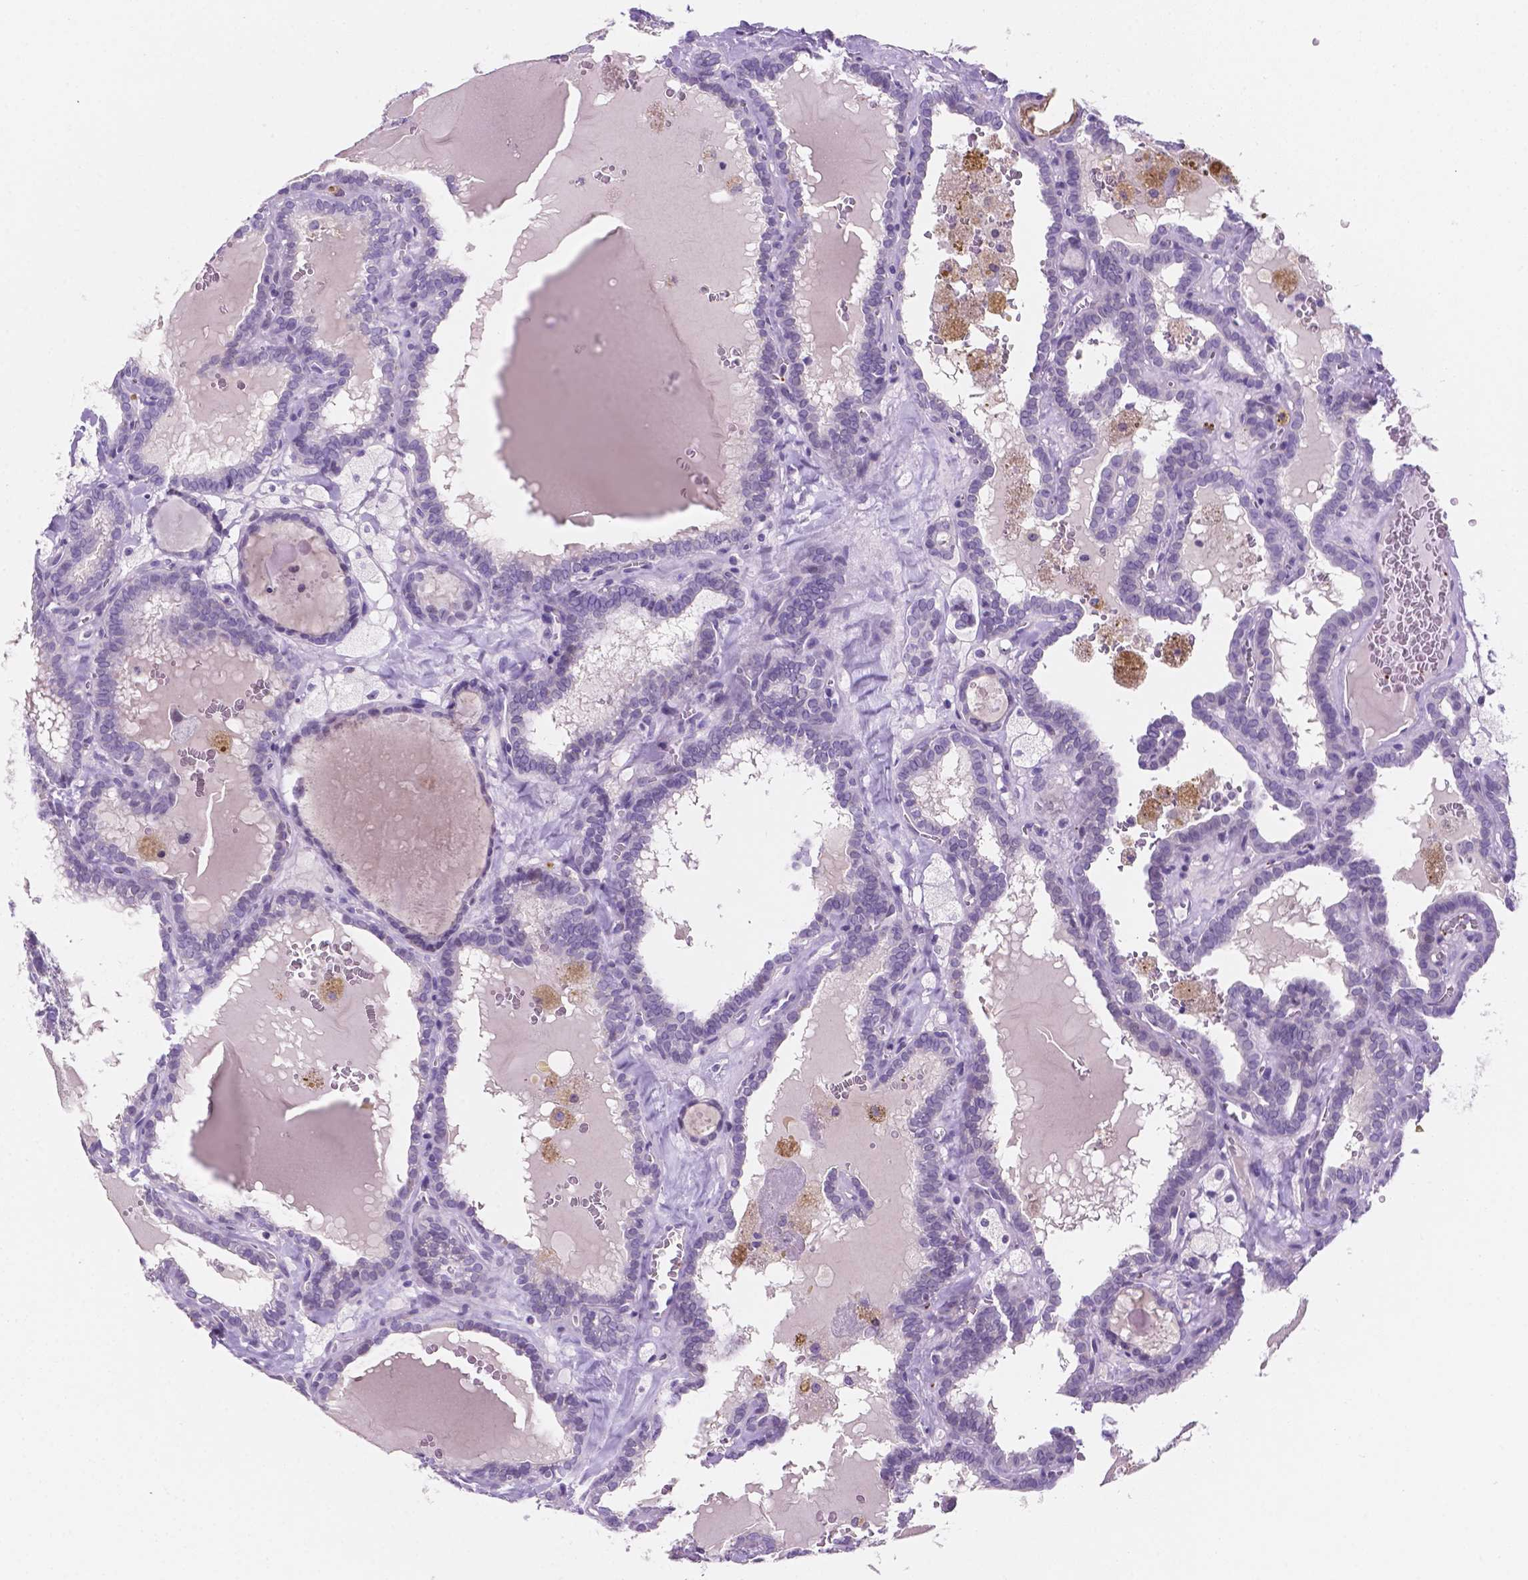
{"staining": {"intensity": "negative", "quantity": "none", "location": "none"}, "tissue": "thyroid cancer", "cell_type": "Tumor cells", "image_type": "cancer", "snomed": [{"axis": "morphology", "description": "Papillary adenocarcinoma, NOS"}, {"axis": "topography", "description": "Thyroid gland"}], "caption": "DAB (3,3'-diaminobenzidine) immunohistochemical staining of human thyroid cancer exhibits no significant expression in tumor cells.", "gene": "EBLN2", "patient": {"sex": "female", "age": 39}}